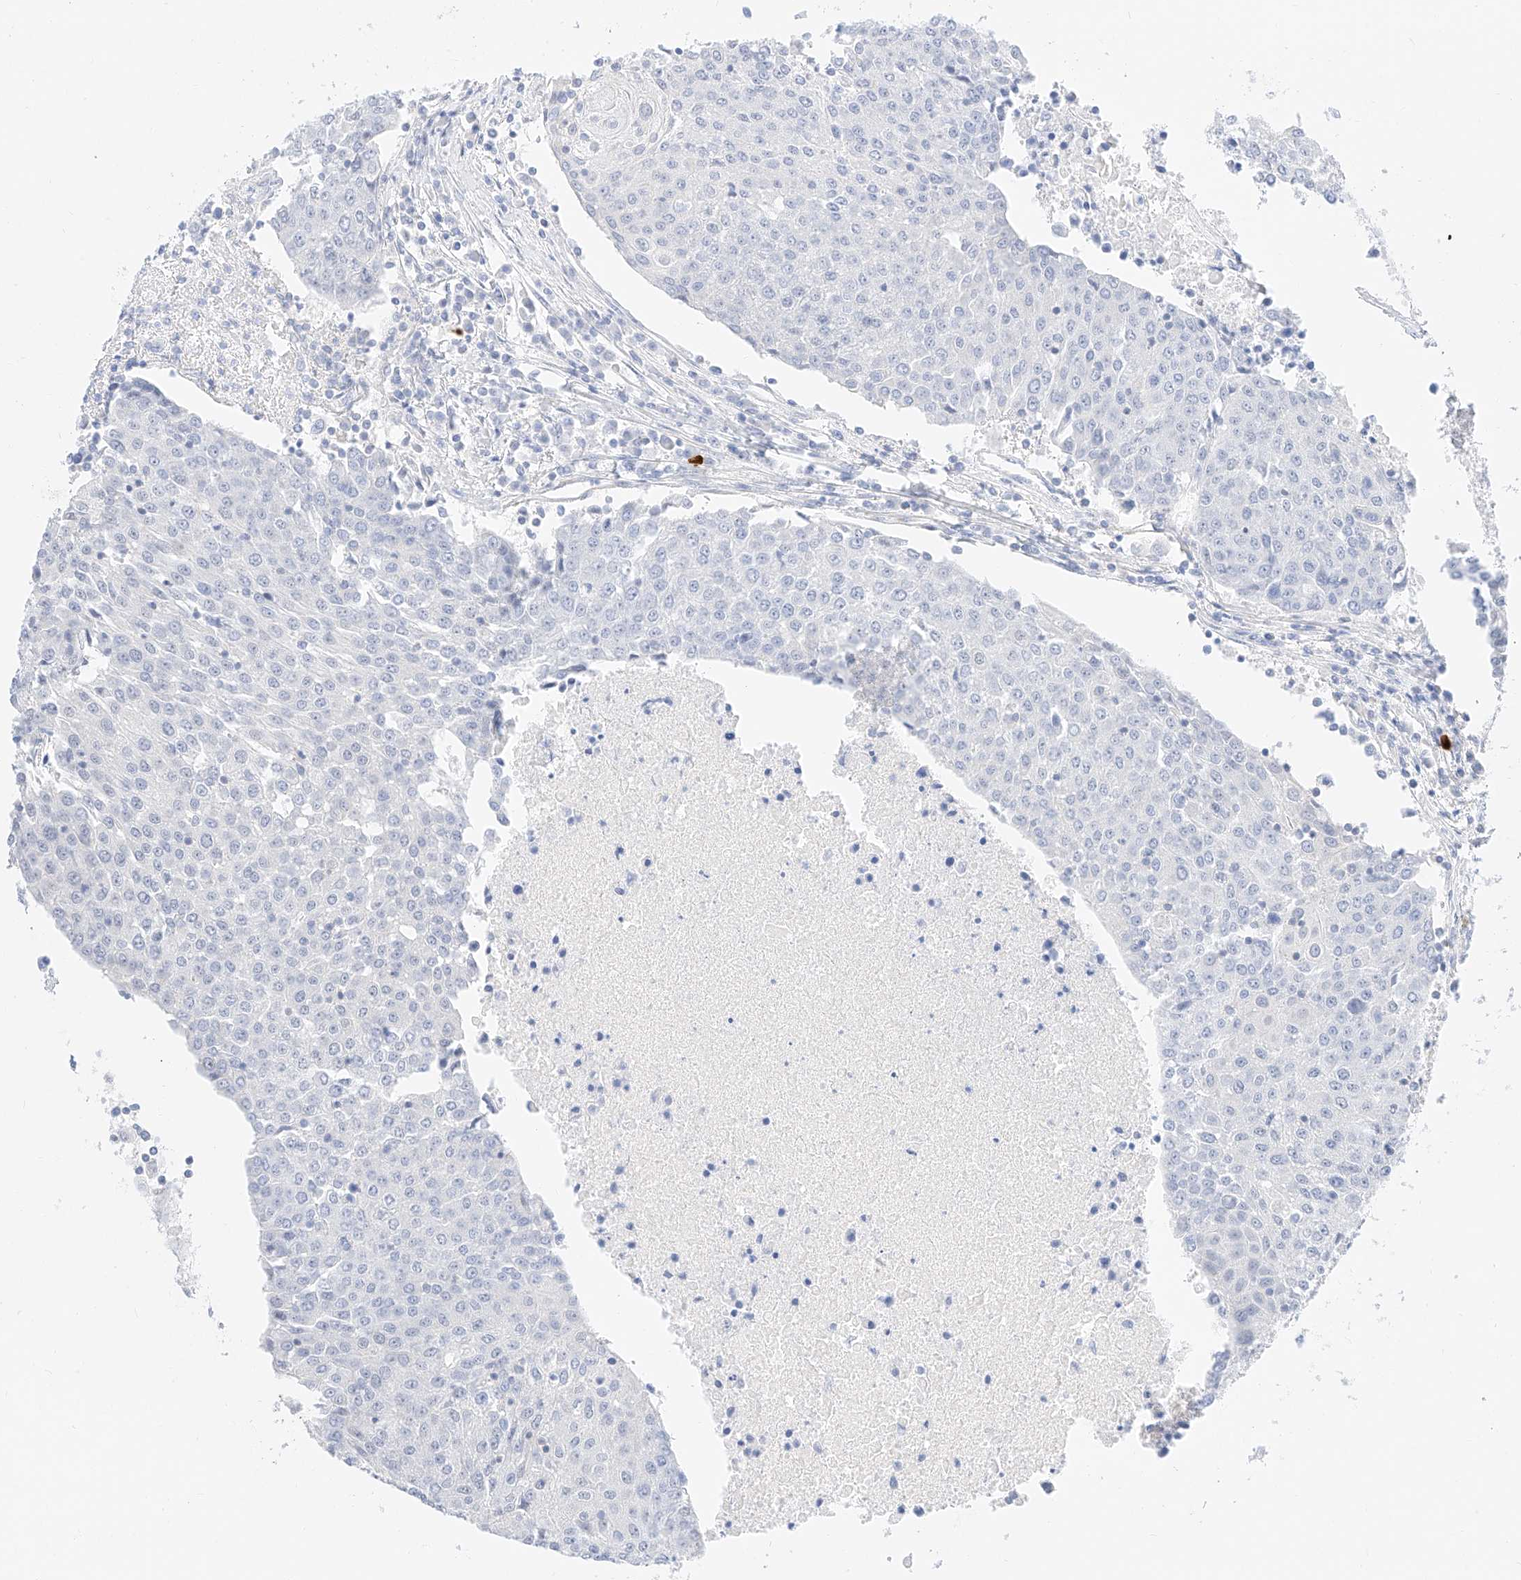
{"staining": {"intensity": "negative", "quantity": "none", "location": "none"}, "tissue": "urothelial cancer", "cell_type": "Tumor cells", "image_type": "cancer", "snomed": [{"axis": "morphology", "description": "Urothelial carcinoma, High grade"}, {"axis": "topography", "description": "Urinary bladder"}], "caption": "This photomicrograph is of urothelial carcinoma (high-grade) stained with immunohistochemistry to label a protein in brown with the nuclei are counter-stained blue. There is no positivity in tumor cells.", "gene": "CDCP2", "patient": {"sex": "female", "age": 85}}